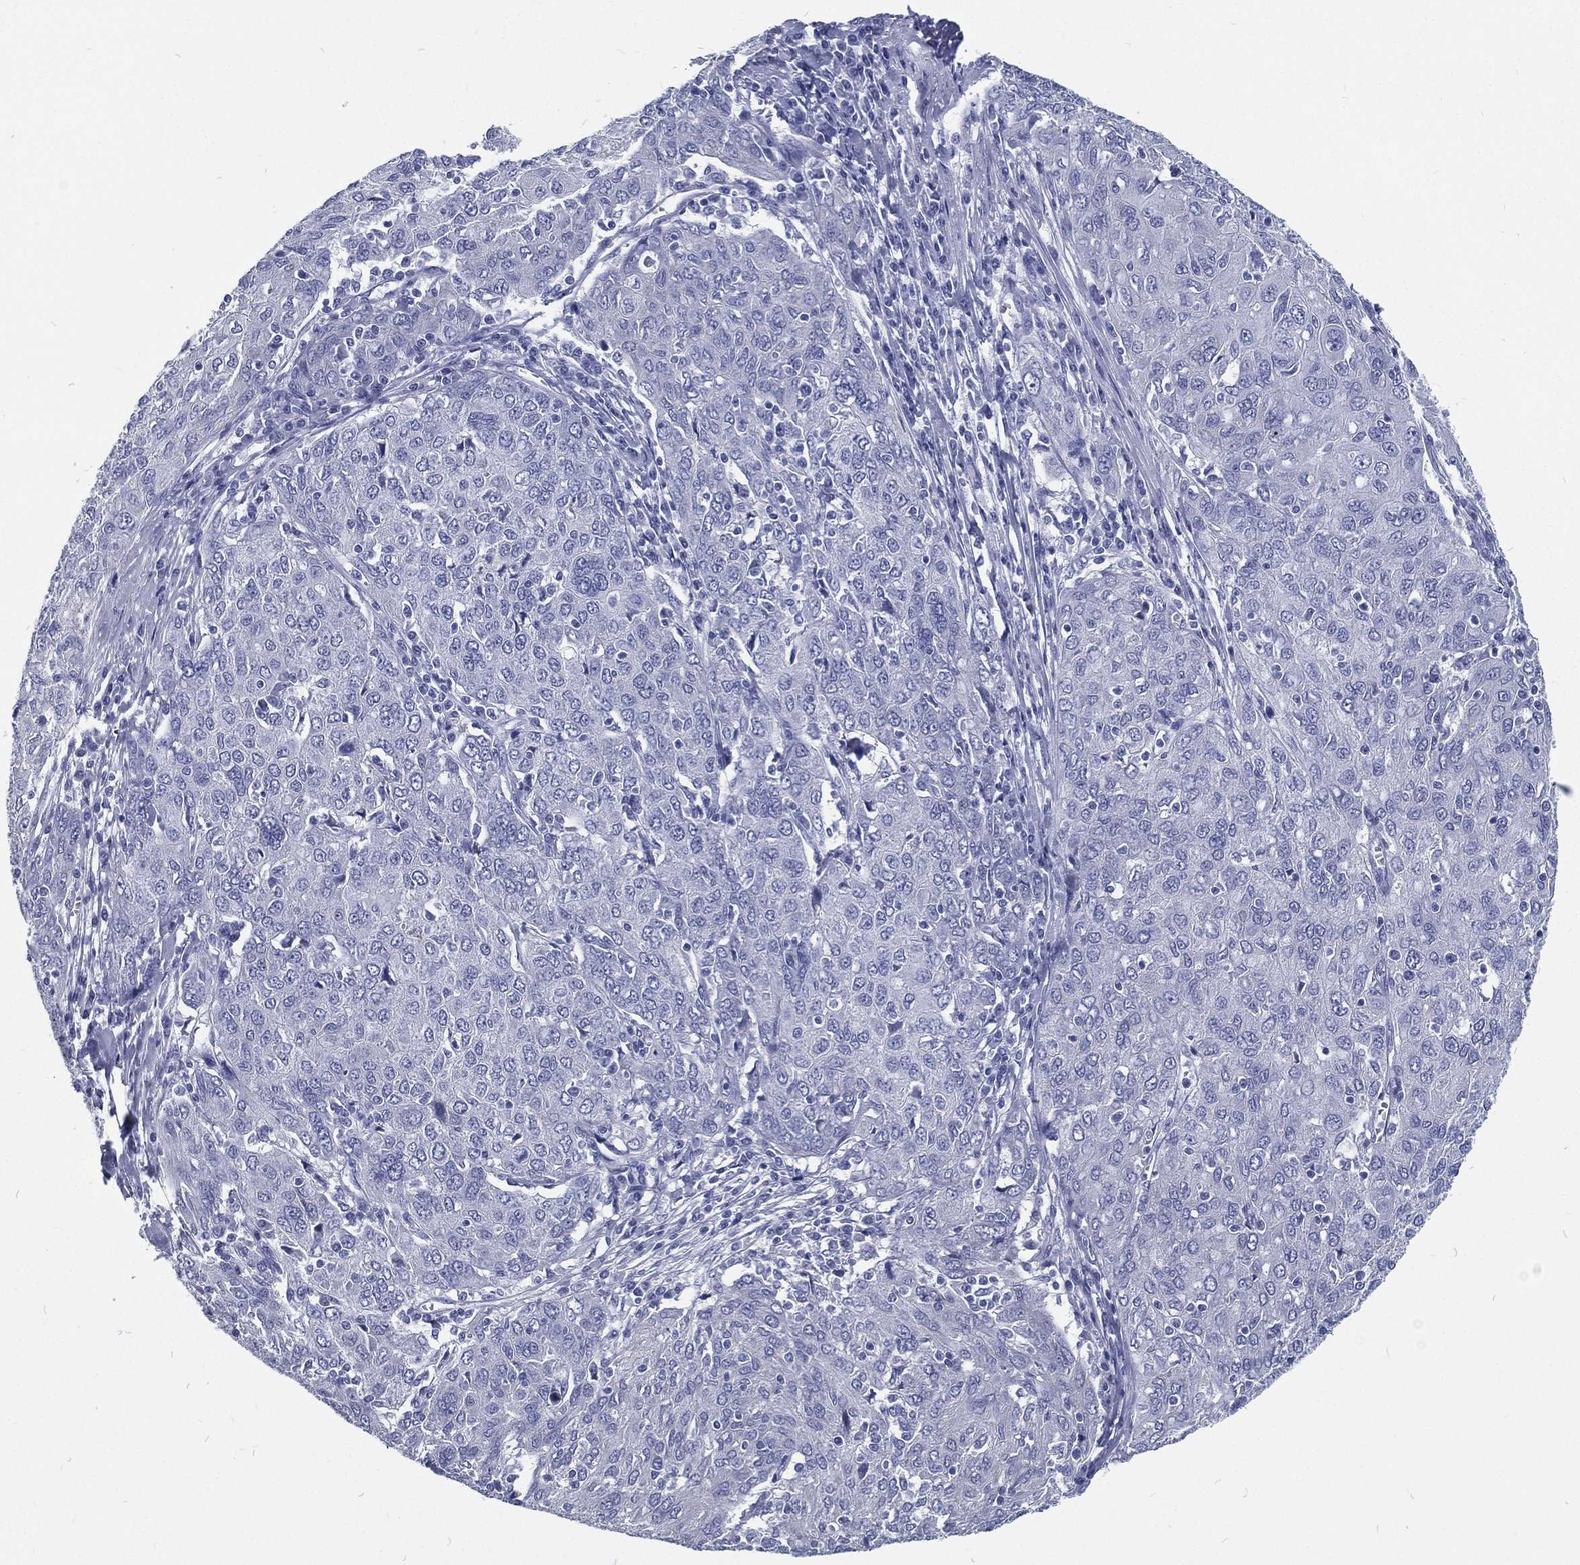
{"staining": {"intensity": "negative", "quantity": "none", "location": "none"}, "tissue": "ovarian cancer", "cell_type": "Tumor cells", "image_type": "cancer", "snomed": [{"axis": "morphology", "description": "Carcinoma, endometroid"}, {"axis": "topography", "description": "Ovary"}], "caption": "Tumor cells show no significant expression in ovarian cancer. Brightfield microscopy of IHC stained with DAB (3,3'-diaminobenzidine) (brown) and hematoxylin (blue), captured at high magnification.", "gene": "RSPH4A", "patient": {"sex": "female", "age": 50}}